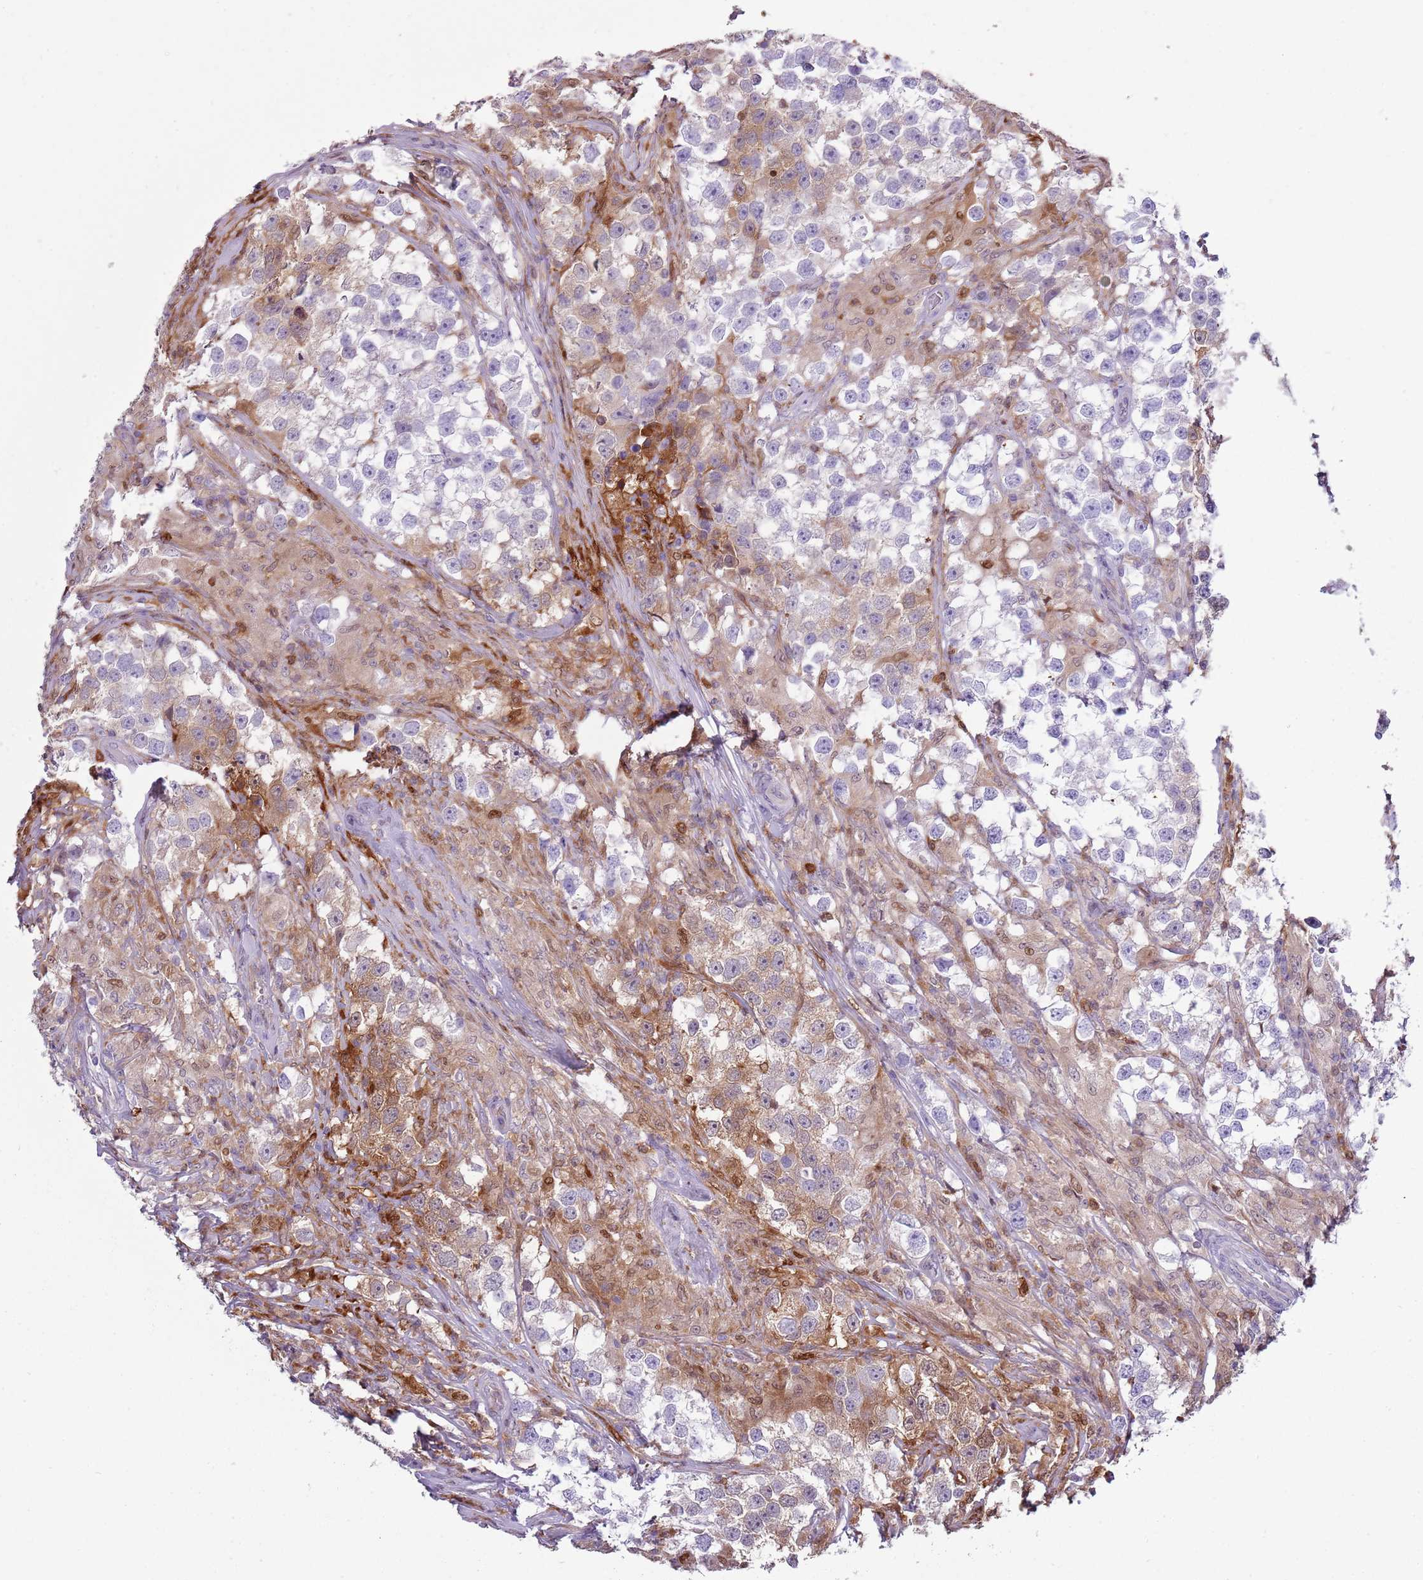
{"staining": {"intensity": "negative", "quantity": "none", "location": "none"}, "tissue": "testis cancer", "cell_type": "Tumor cells", "image_type": "cancer", "snomed": [{"axis": "morphology", "description": "Seminoma, NOS"}, {"axis": "topography", "description": "Testis"}], "caption": "Tumor cells are negative for protein expression in human seminoma (testis). (Brightfield microscopy of DAB immunohistochemistry at high magnification).", "gene": "NBPF6", "patient": {"sex": "male", "age": 46}}